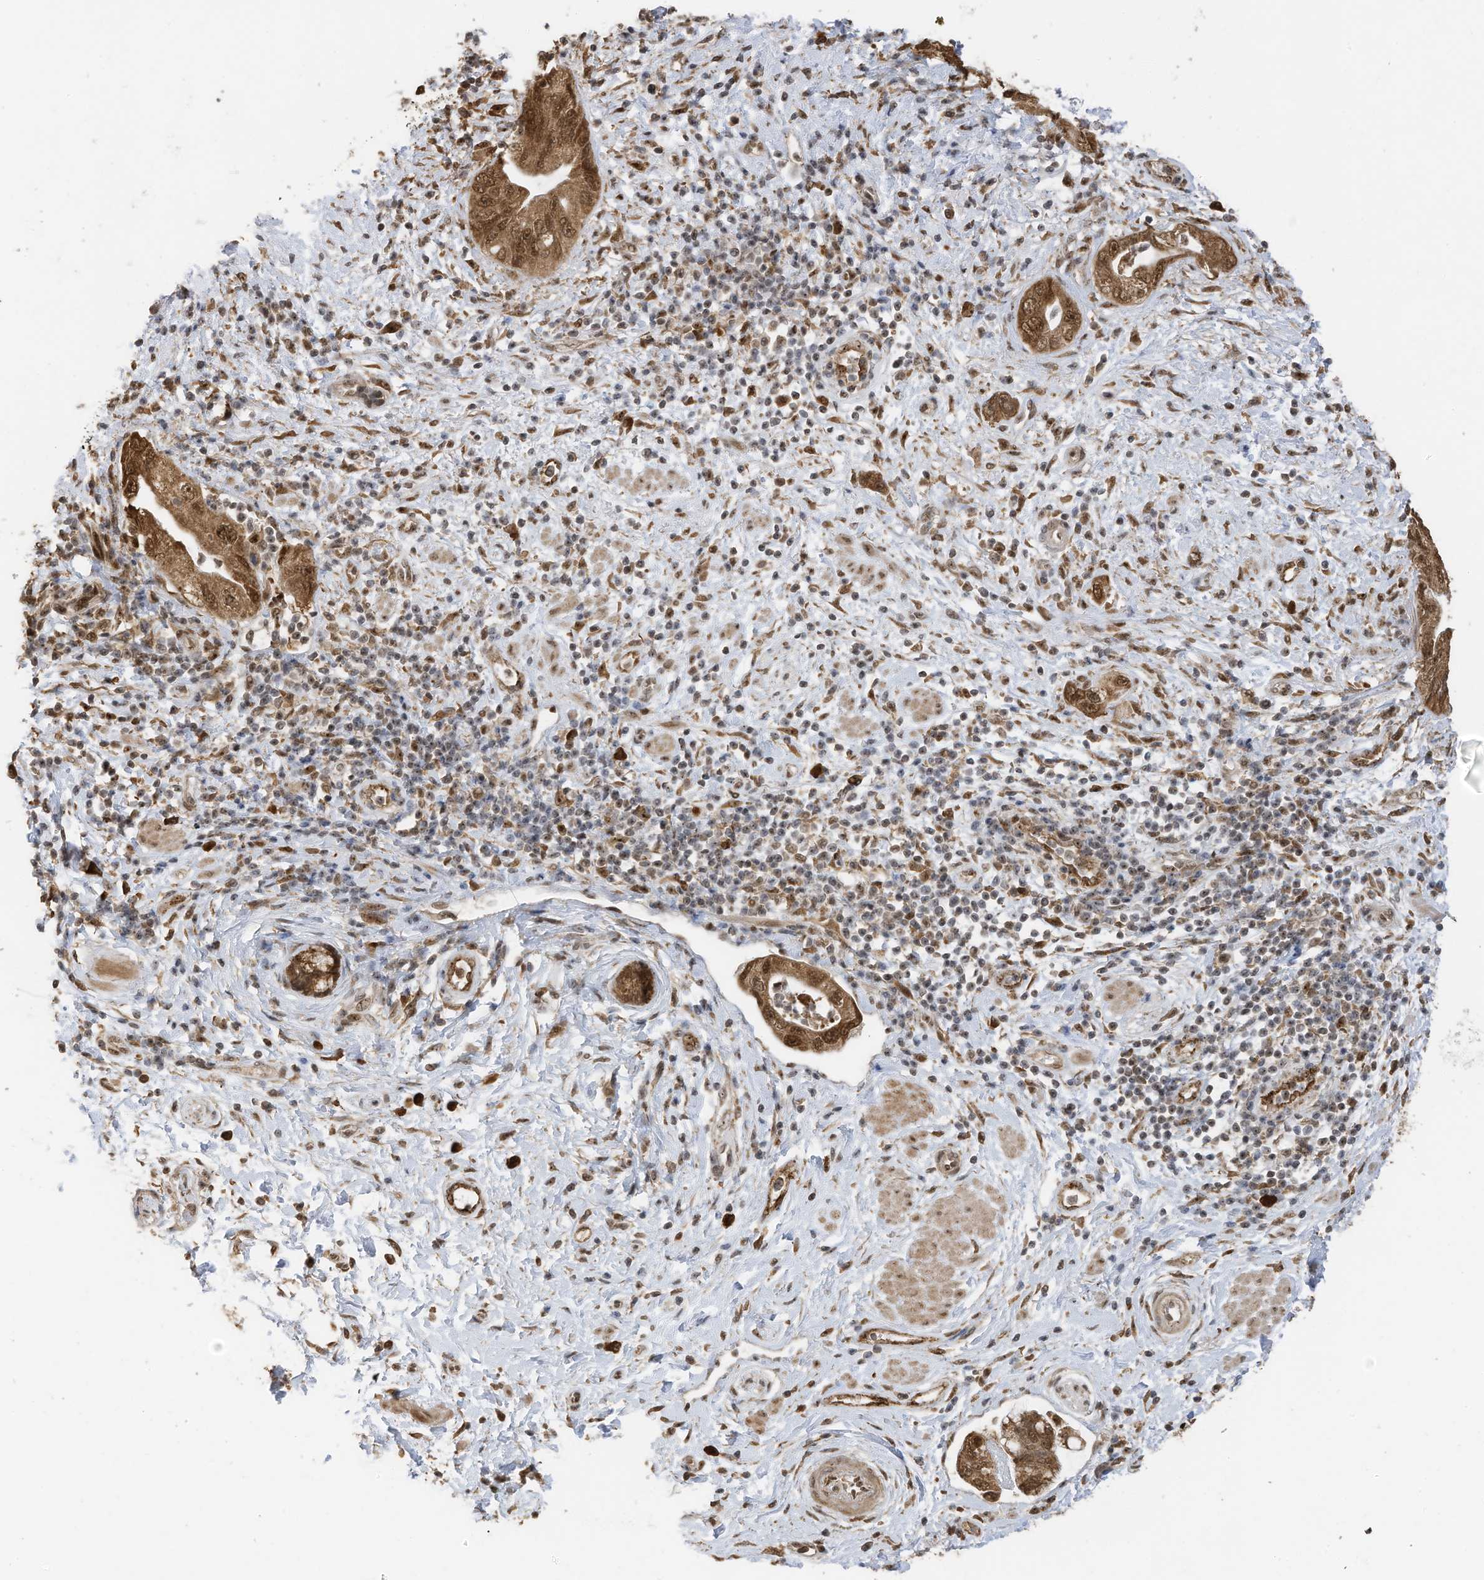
{"staining": {"intensity": "moderate", "quantity": ">75%", "location": "cytoplasmic/membranous,nuclear"}, "tissue": "pancreatic cancer", "cell_type": "Tumor cells", "image_type": "cancer", "snomed": [{"axis": "morphology", "description": "Adenocarcinoma, NOS"}, {"axis": "topography", "description": "Pancreas"}], "caption": "A photomicrograph of human pancreatic adenocarcinoma stained for a protein reveals moderate cytoplasmic/membranous and nuclear brown staining in tumor cells.", "gene": "ERLEC1", "patient": {"sex": "female", "age": 73}}